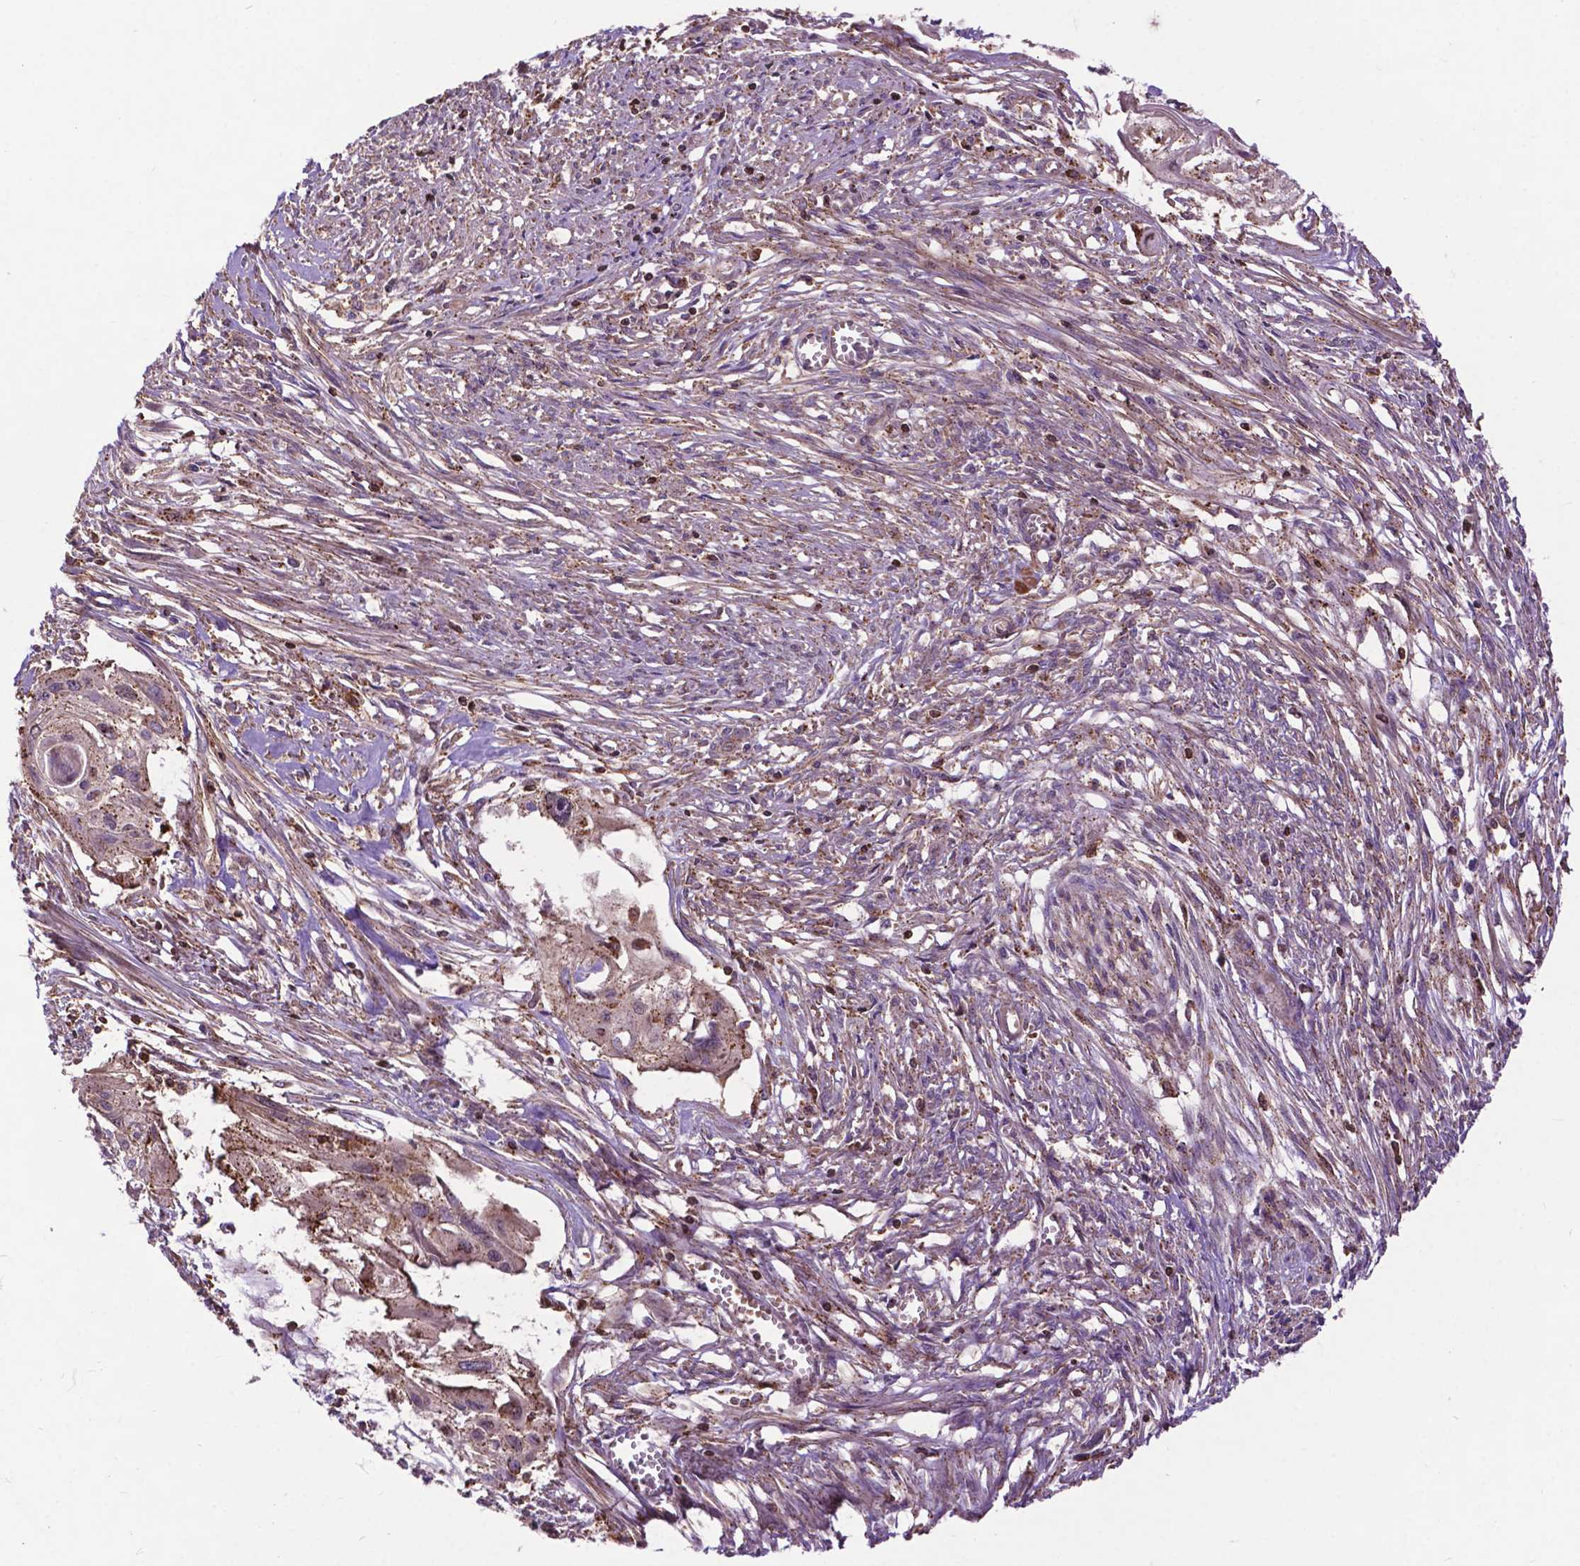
{"staining": {"intensity": "moderate", "quantity": ">75%", "location": "cytoplasmic/membranous"}, "tissue": "cervical cancer", "cell_type": "Tumor cells", "image_type": "cancer", "snomed": [{"axis": "morphology", "description": "Squamous cell carcinoma, NOS"}, {"axis": "topography", "description": "Cervix"}], "caption": "This micrograph reveals cervical squamous cell carcinoma stained with immunohistochemistry to label a protein in brown. The cytoplasmic/membranous of tumor cells show moderate positivity for the protein. Nuclei are counter-stained blue.", "gene": "CHMP4A", "patient": {"sex": "female", "age": 49}}